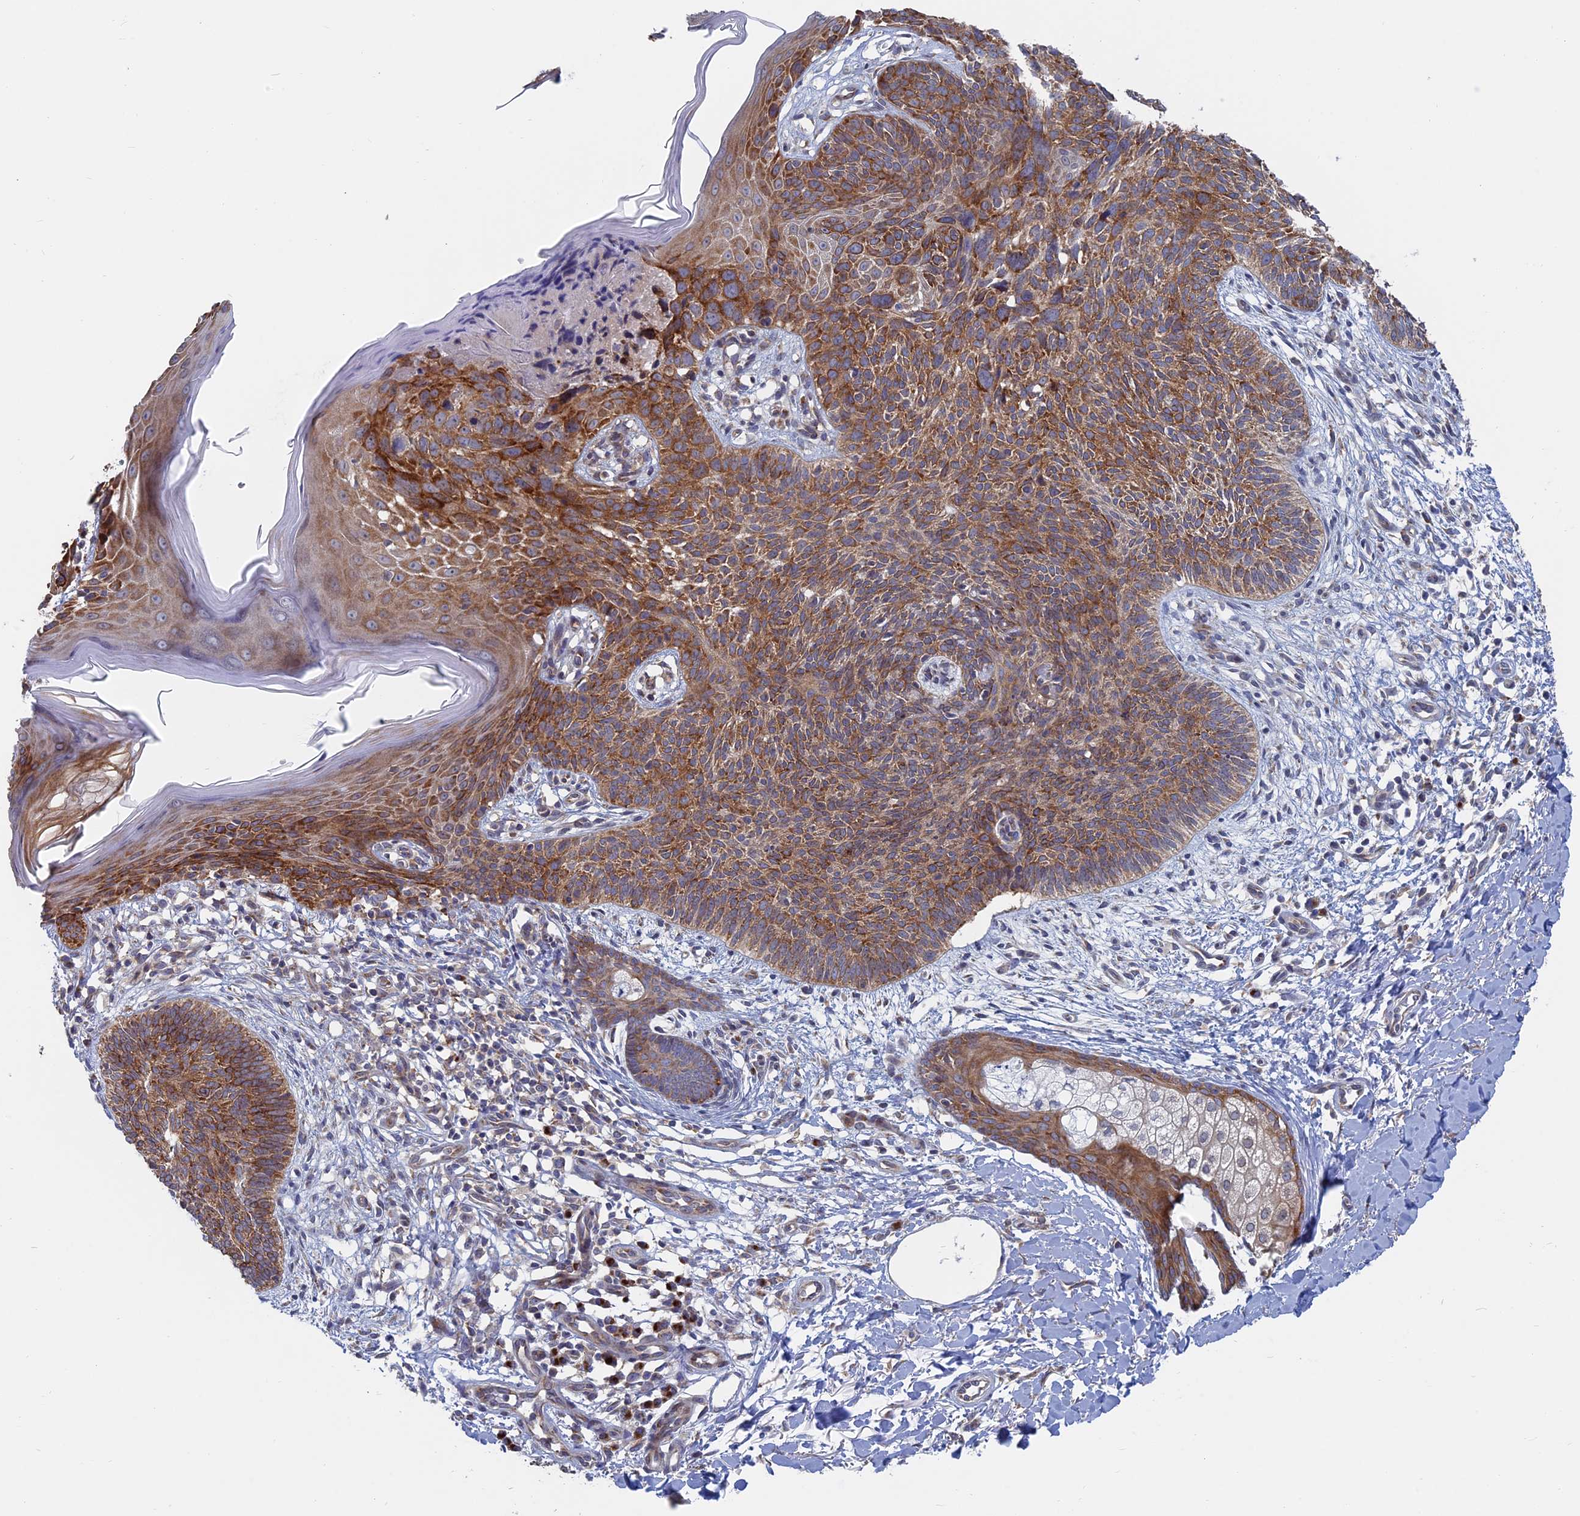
{"staining": {"intensity": "moderate", "quantity": ">75%", "location": "cytoplasmic/membranous"}, "tissue": "skin cancer", "cell_type": "Tumor cells", "image_type": "cancer", "snomed": [{"axis": "morphology", "description": "Basal cell carcinoma"}, {"axis": "topography", "description": "Skin"}], "caption": "Skin cancer (basal cell carcinoma) stained with a protein marker exhibits moderate staining in tumor cells.", "gene": "TBC1D30", "patient": {"sex": "female", "age": 66}}